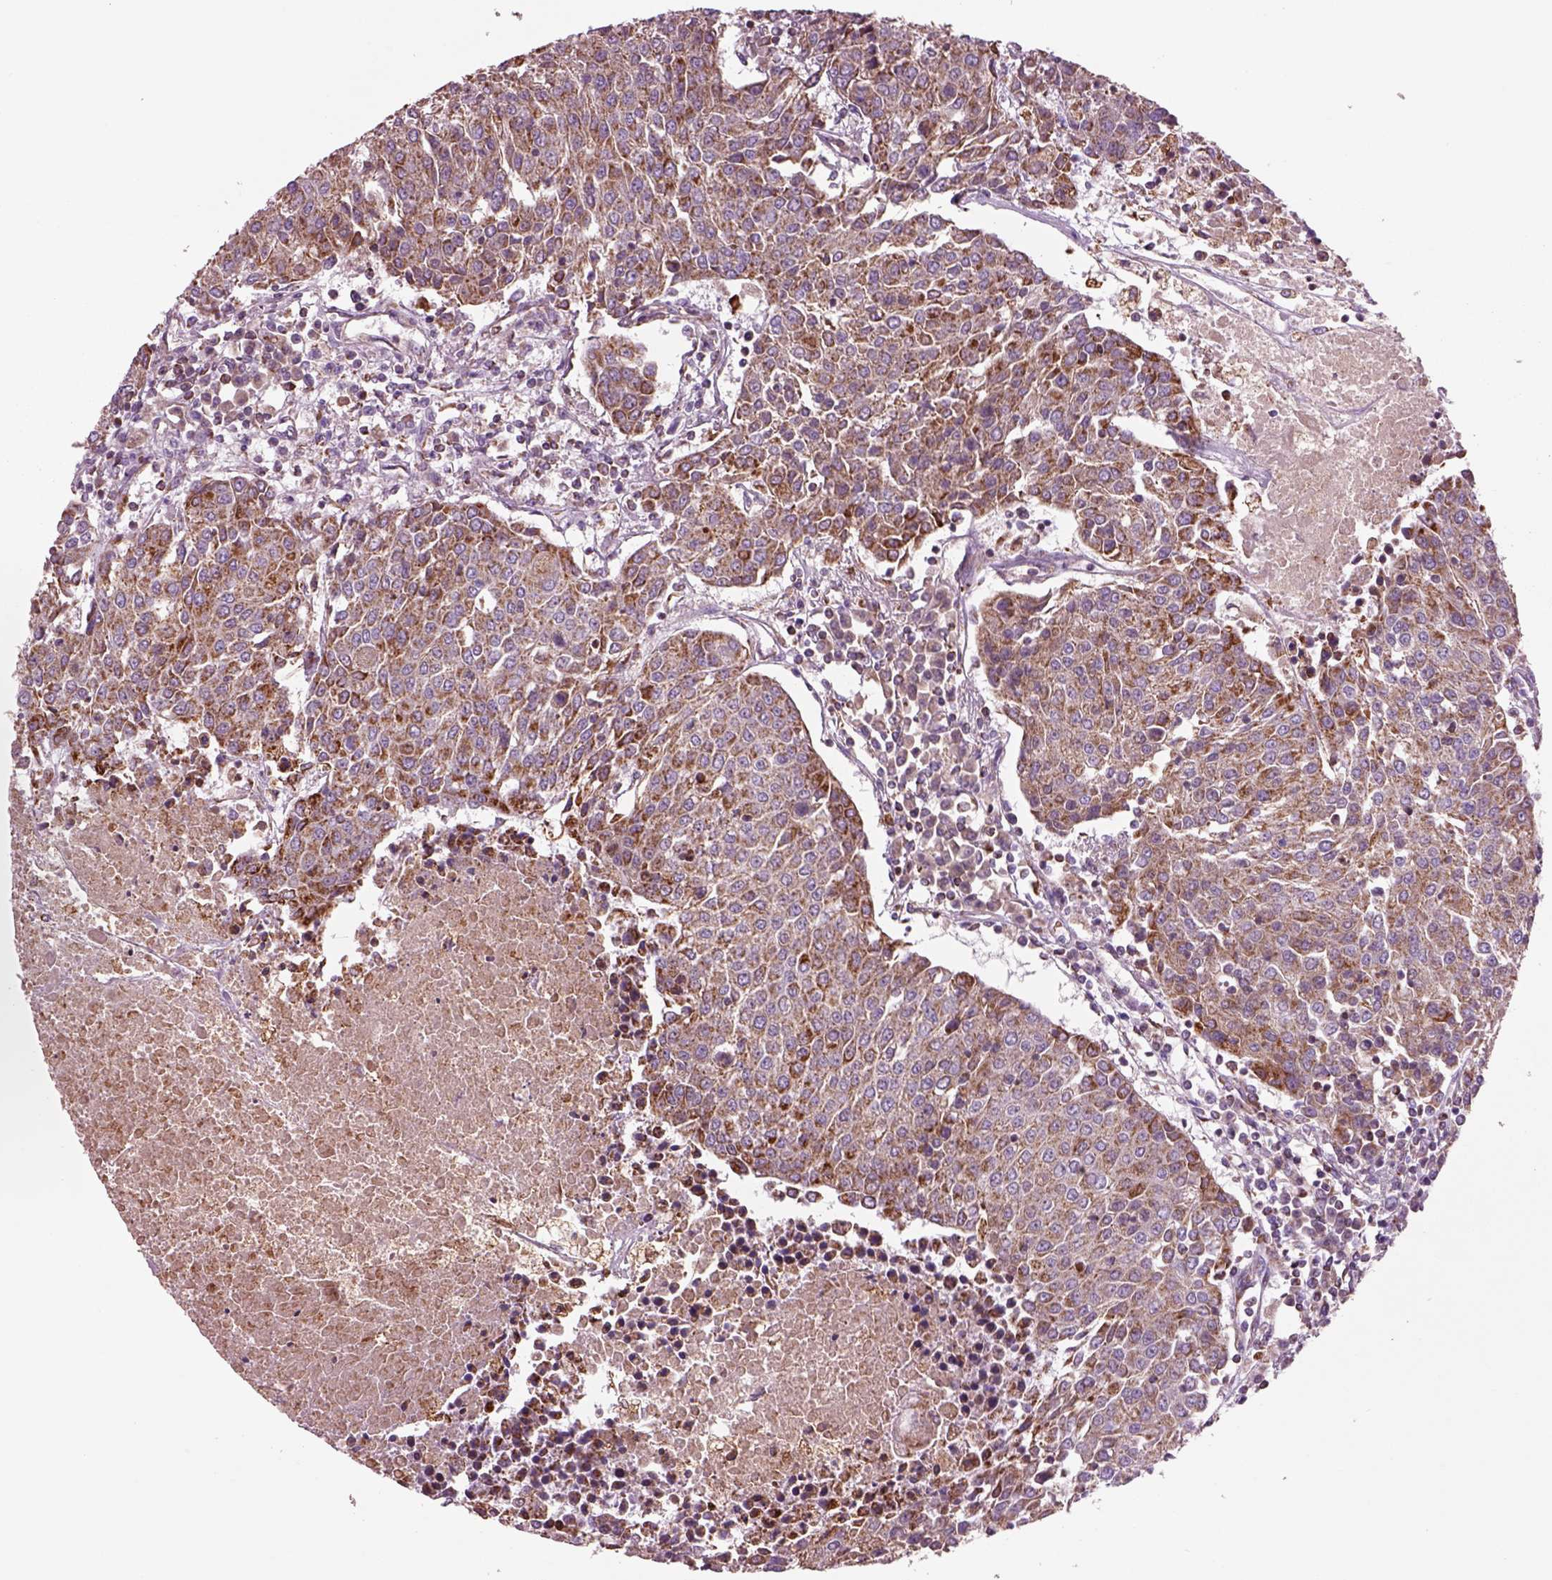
{"staining": {"intensity": "moderate", "quantity": ">75%", "location": "cytoplasmic/membranous"}, "tissue": "urothelial cancer", "cell_type": "Tumor cells", "image_type": "cancer", "snomed": [{"axis": "morphology", "description": "Urothelial carcinoma, High grade"}, {"axis": "topography", "description": "Urinary bladder"}], "caption": "Protein analysis of urothelial cancer tissue shows moderate cytoplasmic/membranous expression in approximately >75% of tumor cells.", "gene": "SLC25A24", "patient": {"sex": "female", "age": 85}}